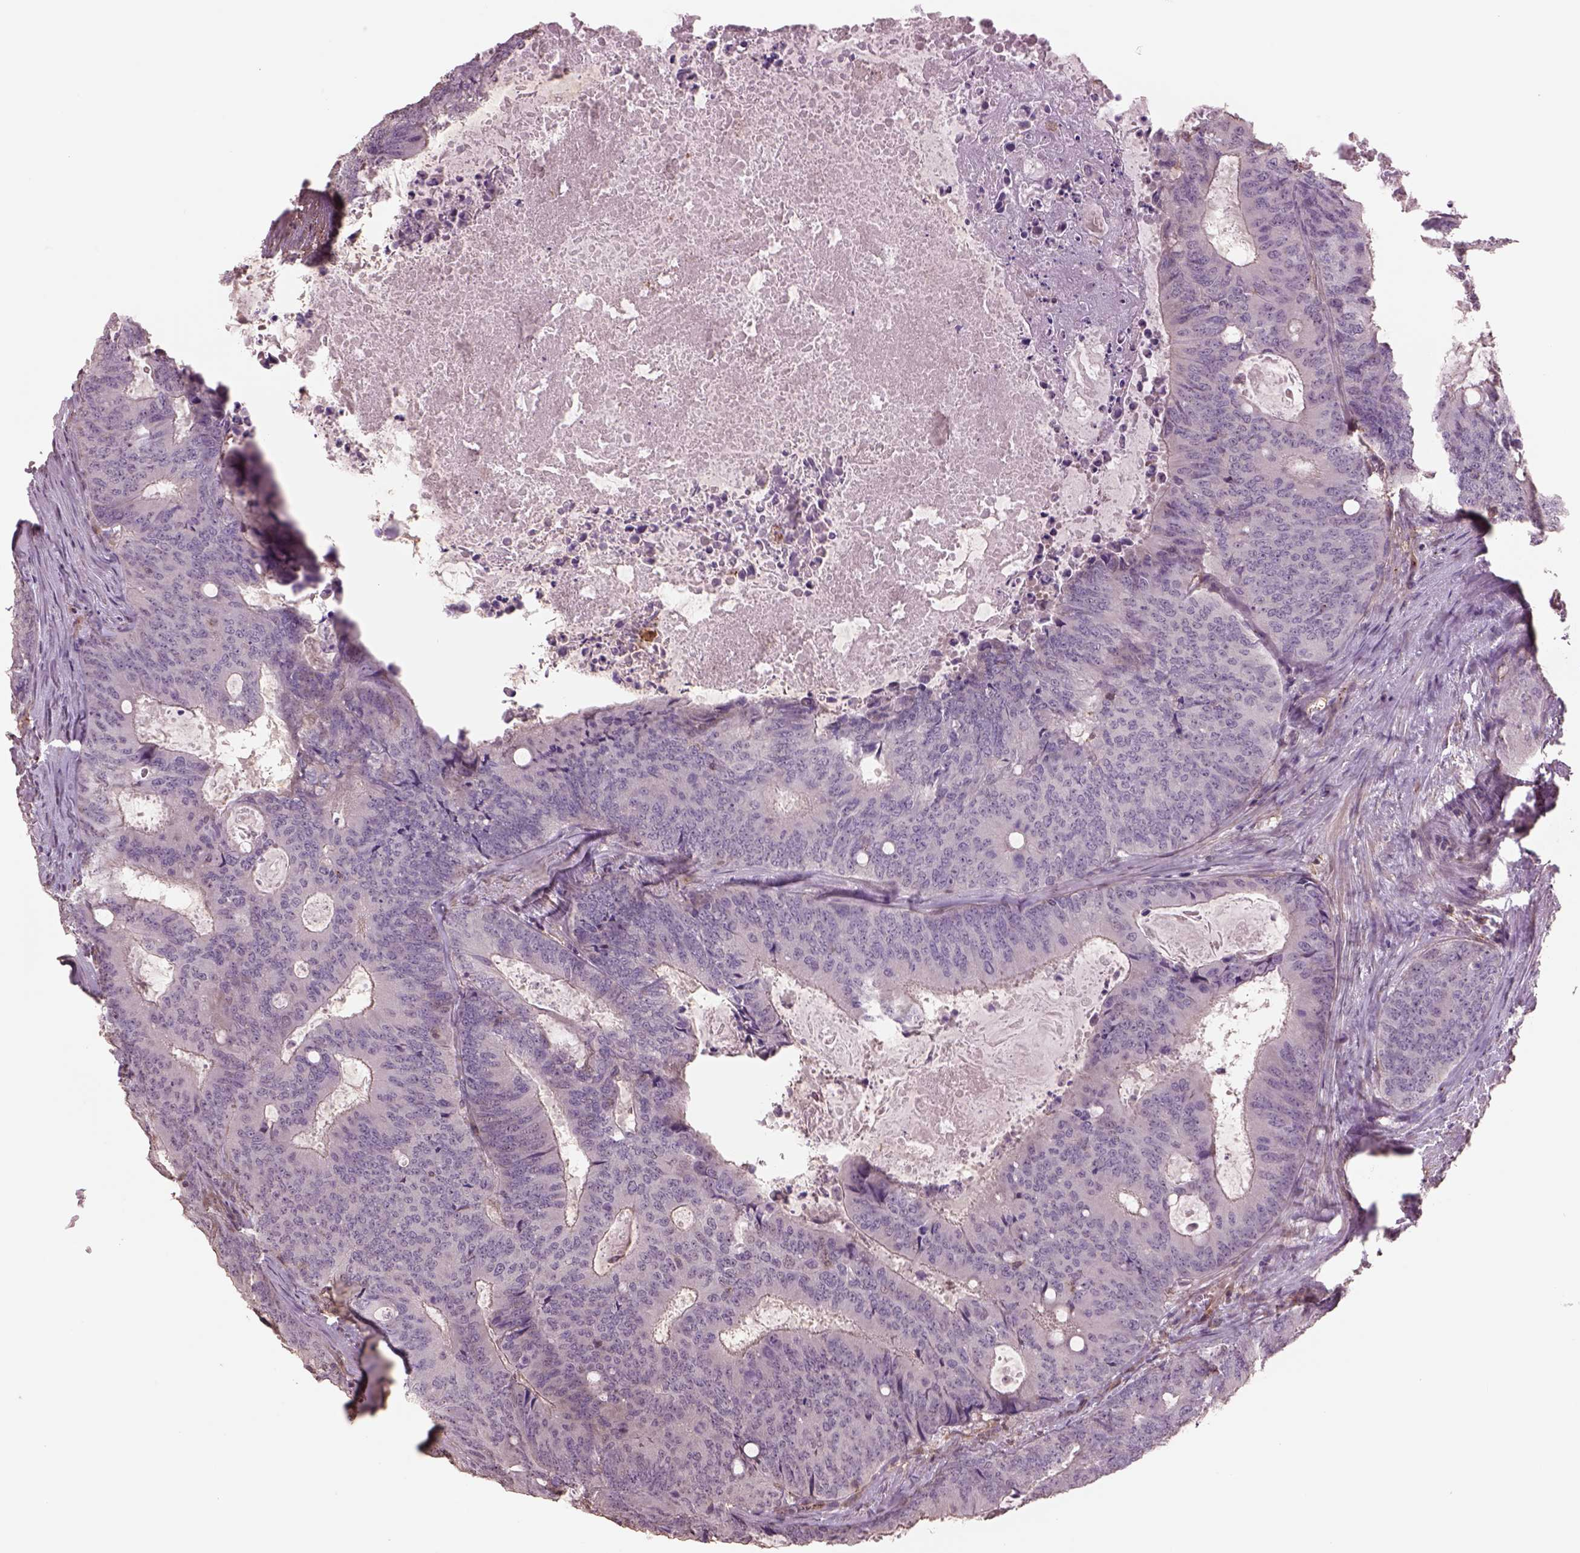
{"staining": {"intensity": "negative", "quantity": "none", "location": "none"}, "tissue": "colorectal cancer", "cell_type": "Tumor cells", "image_type": "cancer", "snomed": [{"axis": "morphology", "description": "Adenocarcinoma, NOS"}, {"axis": "topography", "description": "Colon"}], "caption": "Immunohistochemistry image of human colorectal adenocarcinoma stained for a protein (brown), which displays no expression in tumor cells.", "gene": "LIN7A", "patient": {"sex": "male", "age": 67}}